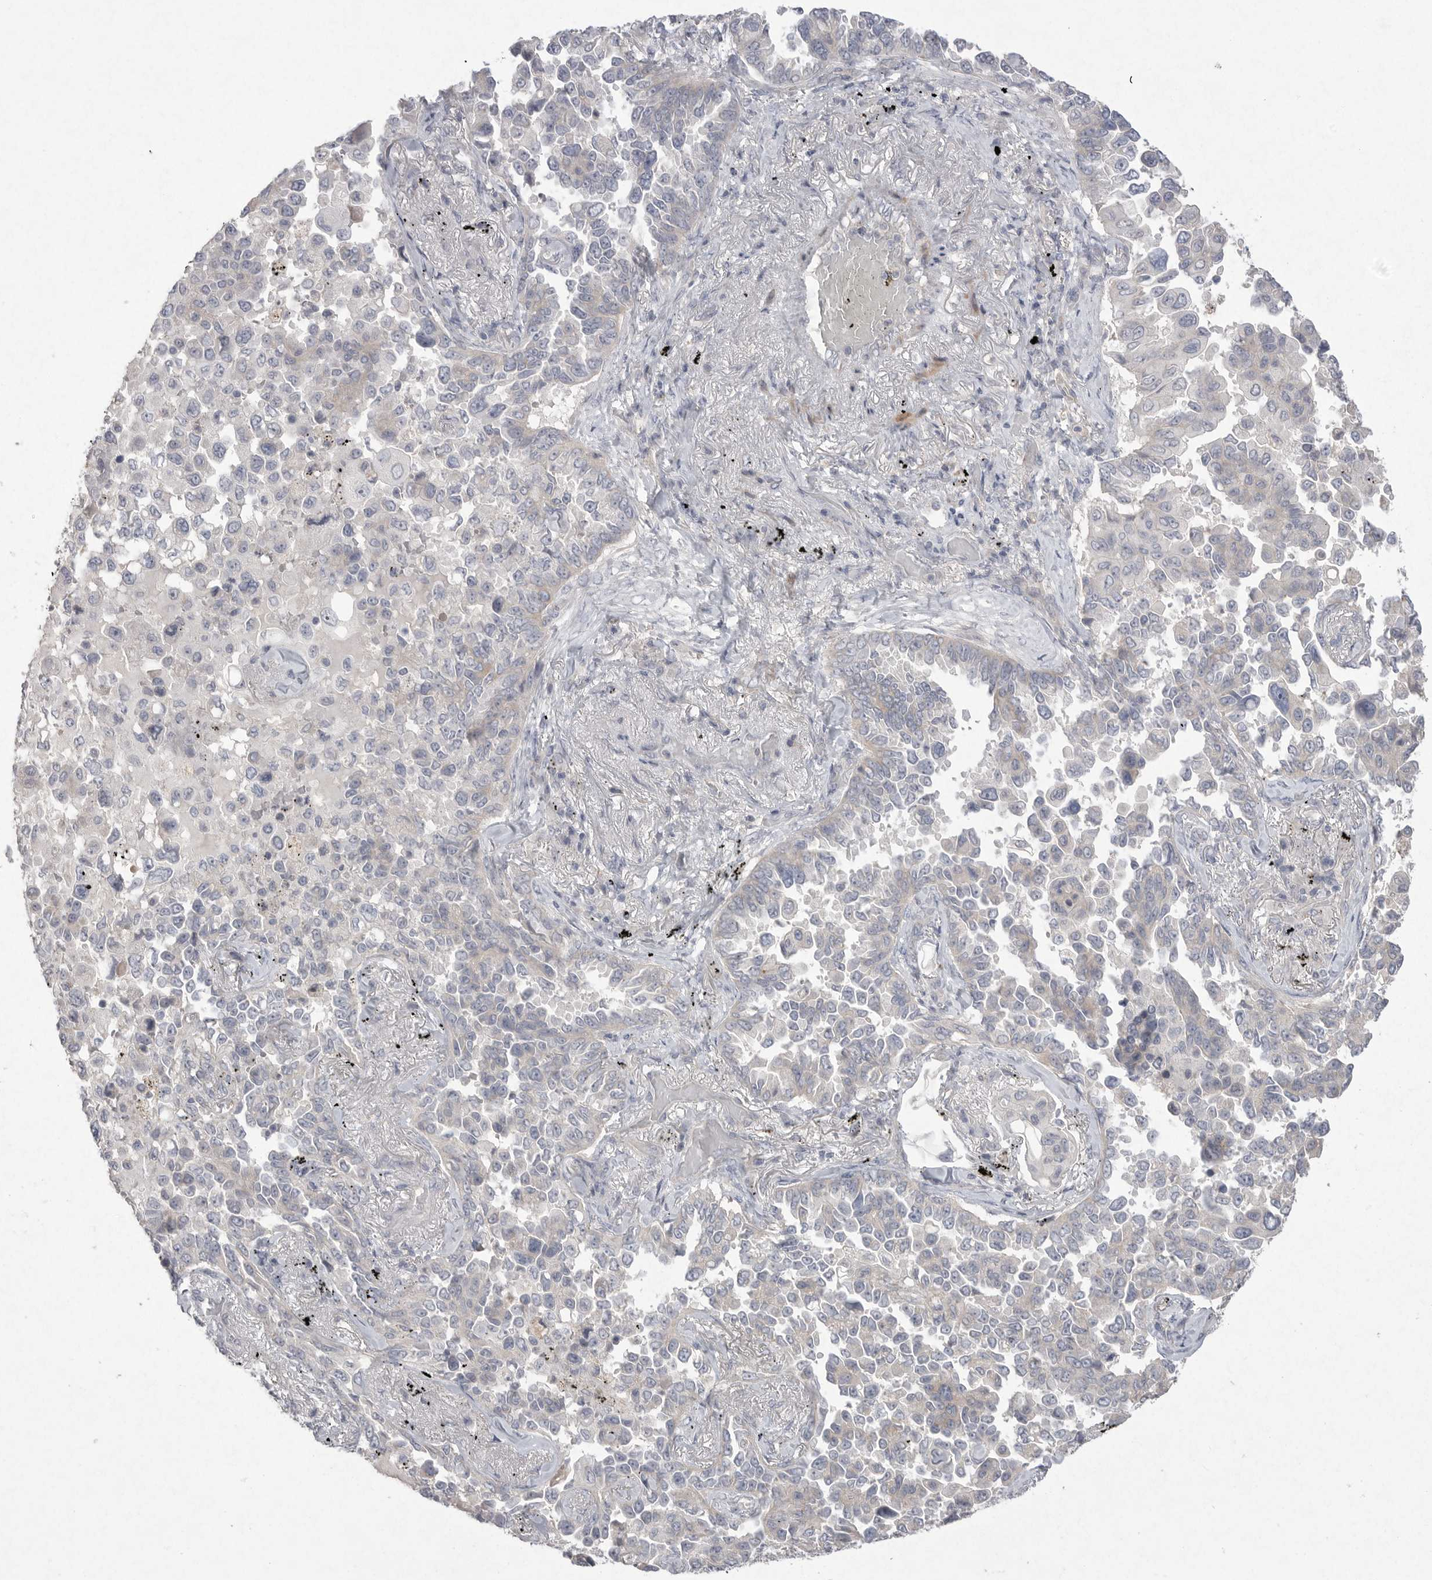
{"staining": {"intensity": "negative", "quantity": "none", "location": "none"}, "tissue": "lung cancer", "cell_type": "Tumor cells", "image_type": "cancer", "snomed": [{"axis": "morphology", "description": "Adenocarcinoma, NOS"}, {"axis": "topography", "description": "Lung"}], "caption": "Immunohistochemistry of human lung adenocarcinoma exhibits no staining in tumor cells.", "gene": "VANGL2", "patient": {"sex": "female", "age": 67}}